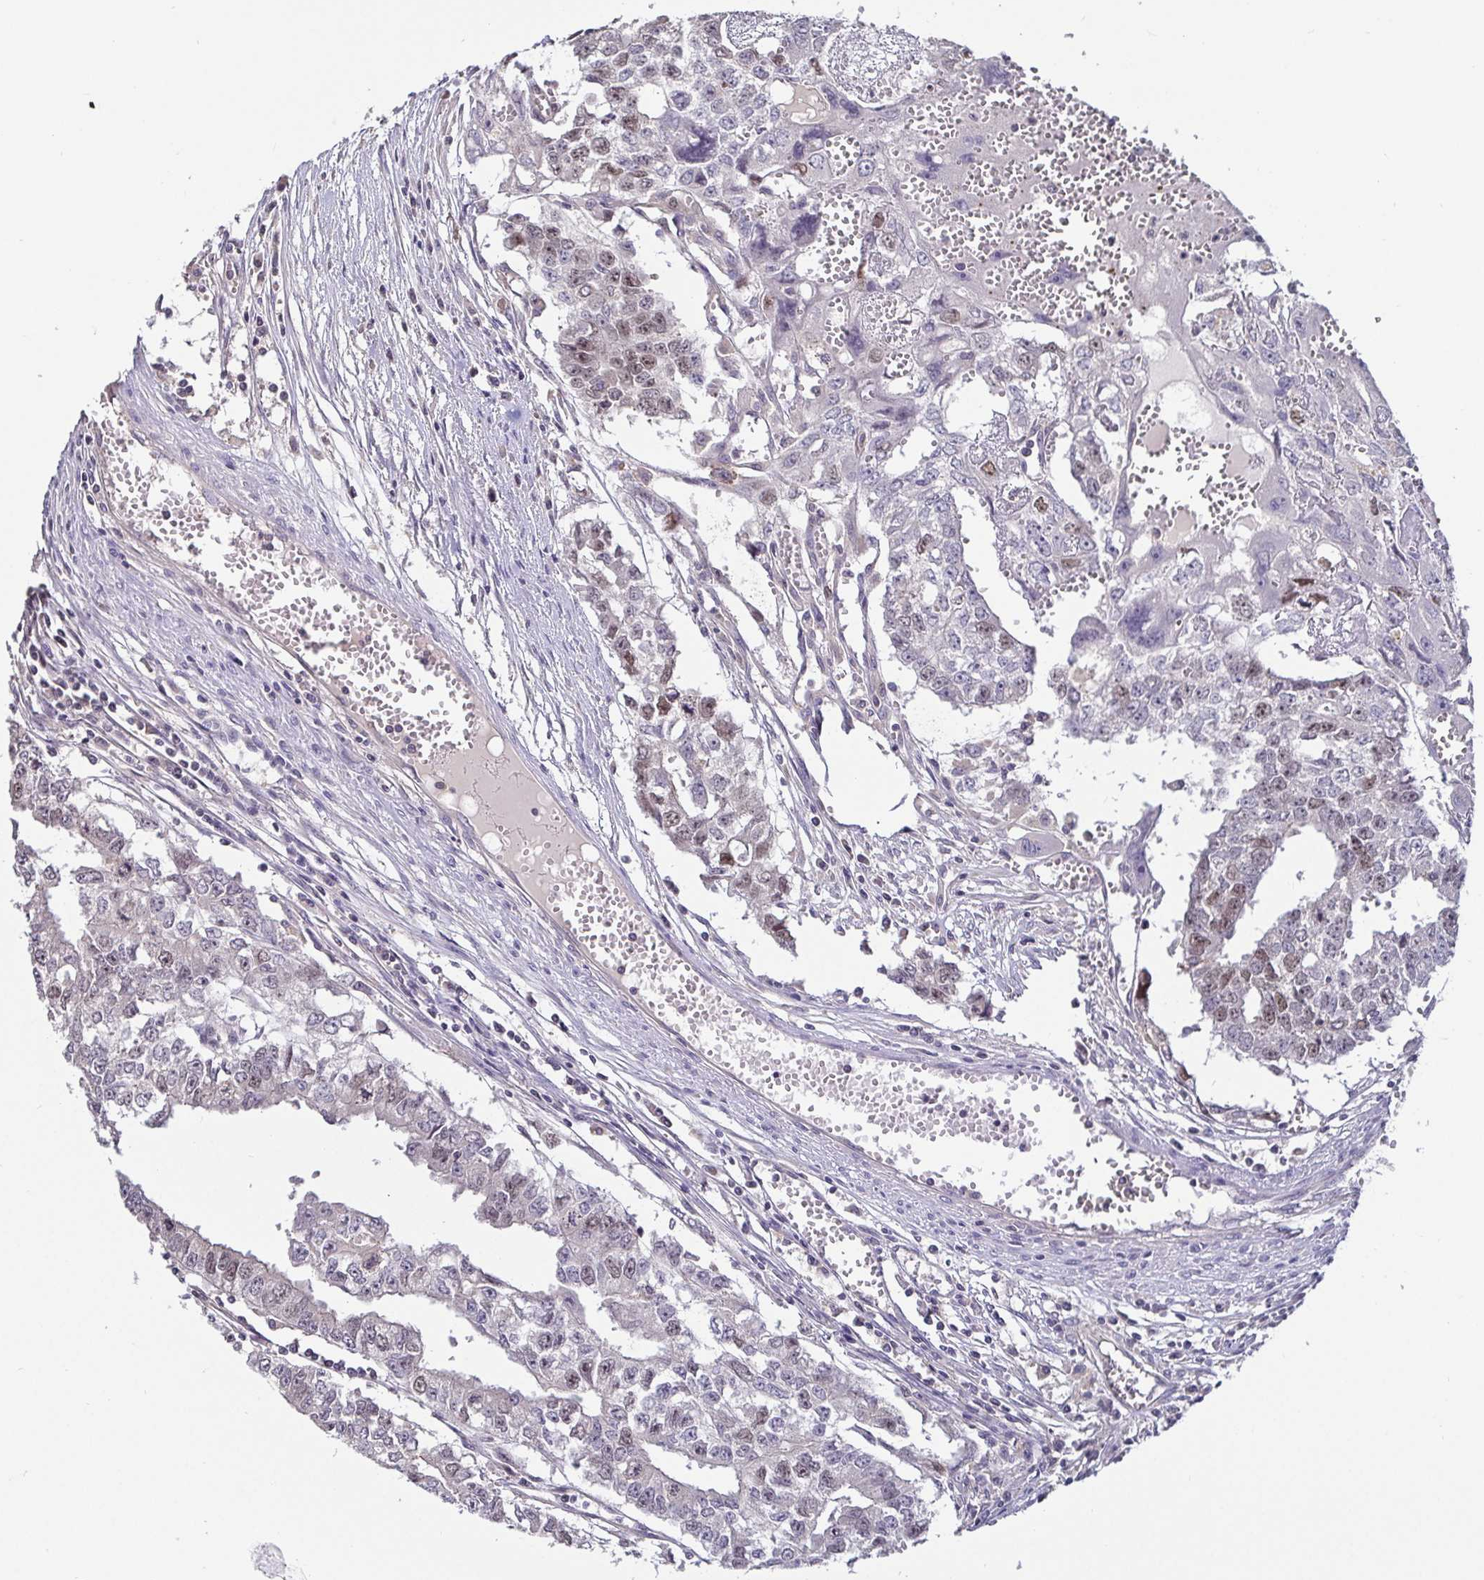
{"staining": {"intensity": "moderate", "quantity": "<25%", "location": "nuclear"}, "tissue": "testis cancer", "cell_type": "Tumor cells", "image_type": "cancer", "snomed": [{"axis": "morphology", "description": "Carcinoma, Embryonal, NOS"}, {"axis": "morphology", "description": "Teratoma, malignant, NOS"}, {"axis": "topography", "description": "Testis"}], "caption": "Immunohistochemistry (IHC) micrograph of testis cancer stained for a protein (brown), which displays low levels of moderate nuclear positivity in about <25% of tumor cells.", "gene": "ANLN", "patient": {"sex": "male", "age": 24}}